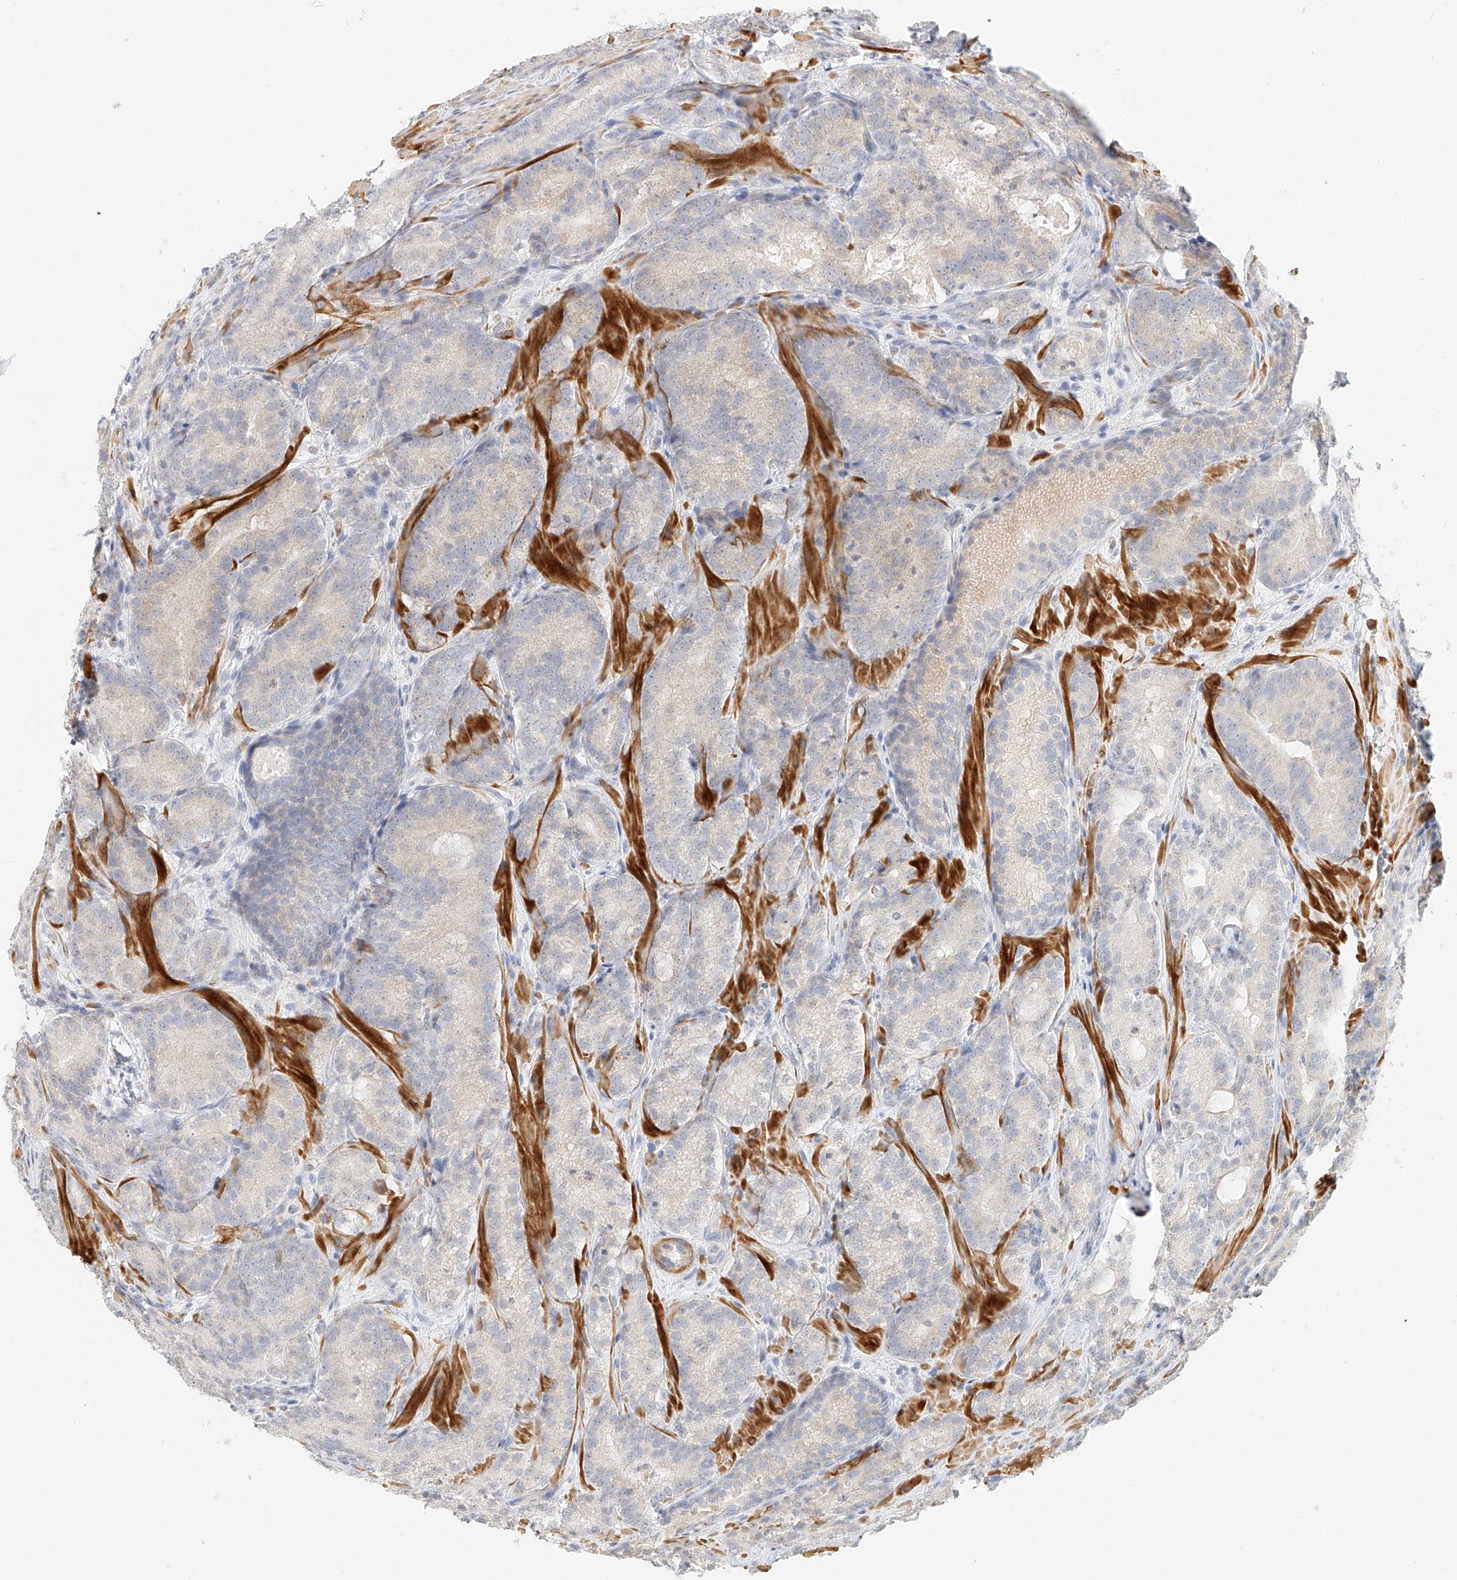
{"staining": {"intensity": "negative", "quantity": "none", "location": "none"}, "tissue": "prostate cancer", "cell_type": "Tumor cells", "image_type": "cancer", "snomed": [{"axis": "morphology", "description": "Adenocarcinoma, High grade"}, {"axis": "topography", "description": "Prostate"}], "caption": "The photomicrograph reveals no significant positivity in tumor cells of adenocarcinoma (high-grade) (prostate). (DAB immunohistochemistry (IHC), high magnification).", "gene": "CXorf58", "patient": {"sex": "male", "age": 57}}